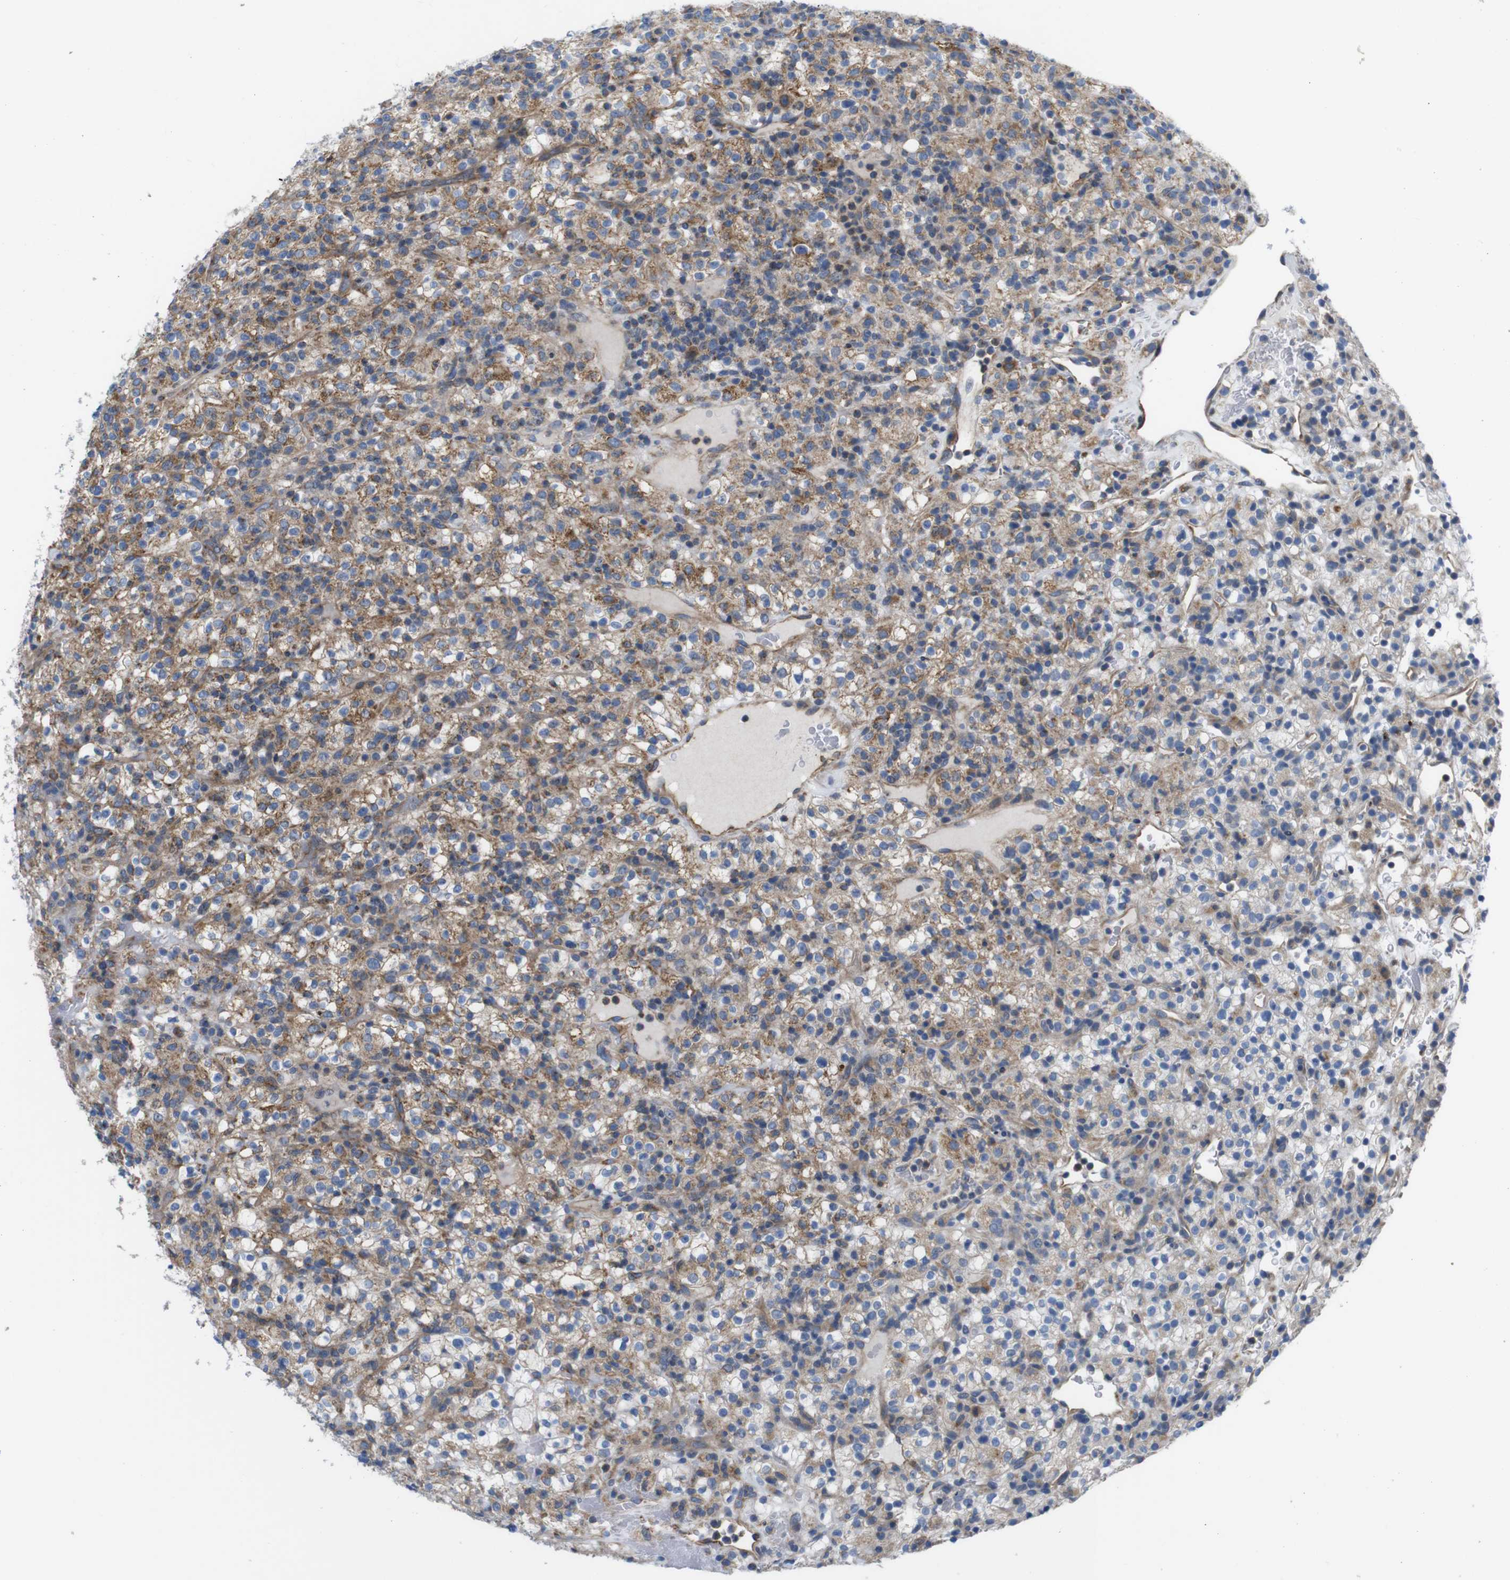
{"staining": {"intensity": "moderate", "quantity": ">75%", "location": "cytoplasmic/membranous"}, "tissue": "renal cancer", "cell_type": "Tumor cells", "image_type": "cancer", "snomed": [{"axis": "morphology", "description": "Normal tissue, NOS"}, {"axis": "morphology", "description": "Adenocarcinoma, NOS"}, {"axis": "topography", "description": "Kidney"}], "caption": "Human renal adenocarcinoma stained for a protein (brown) reveals moderate cytoplasmic/membranous positive staining in approximately >75% of tumor cells.", "gene": "PDCD1LG2", "patient": {"sex": "female", "age": 72}}